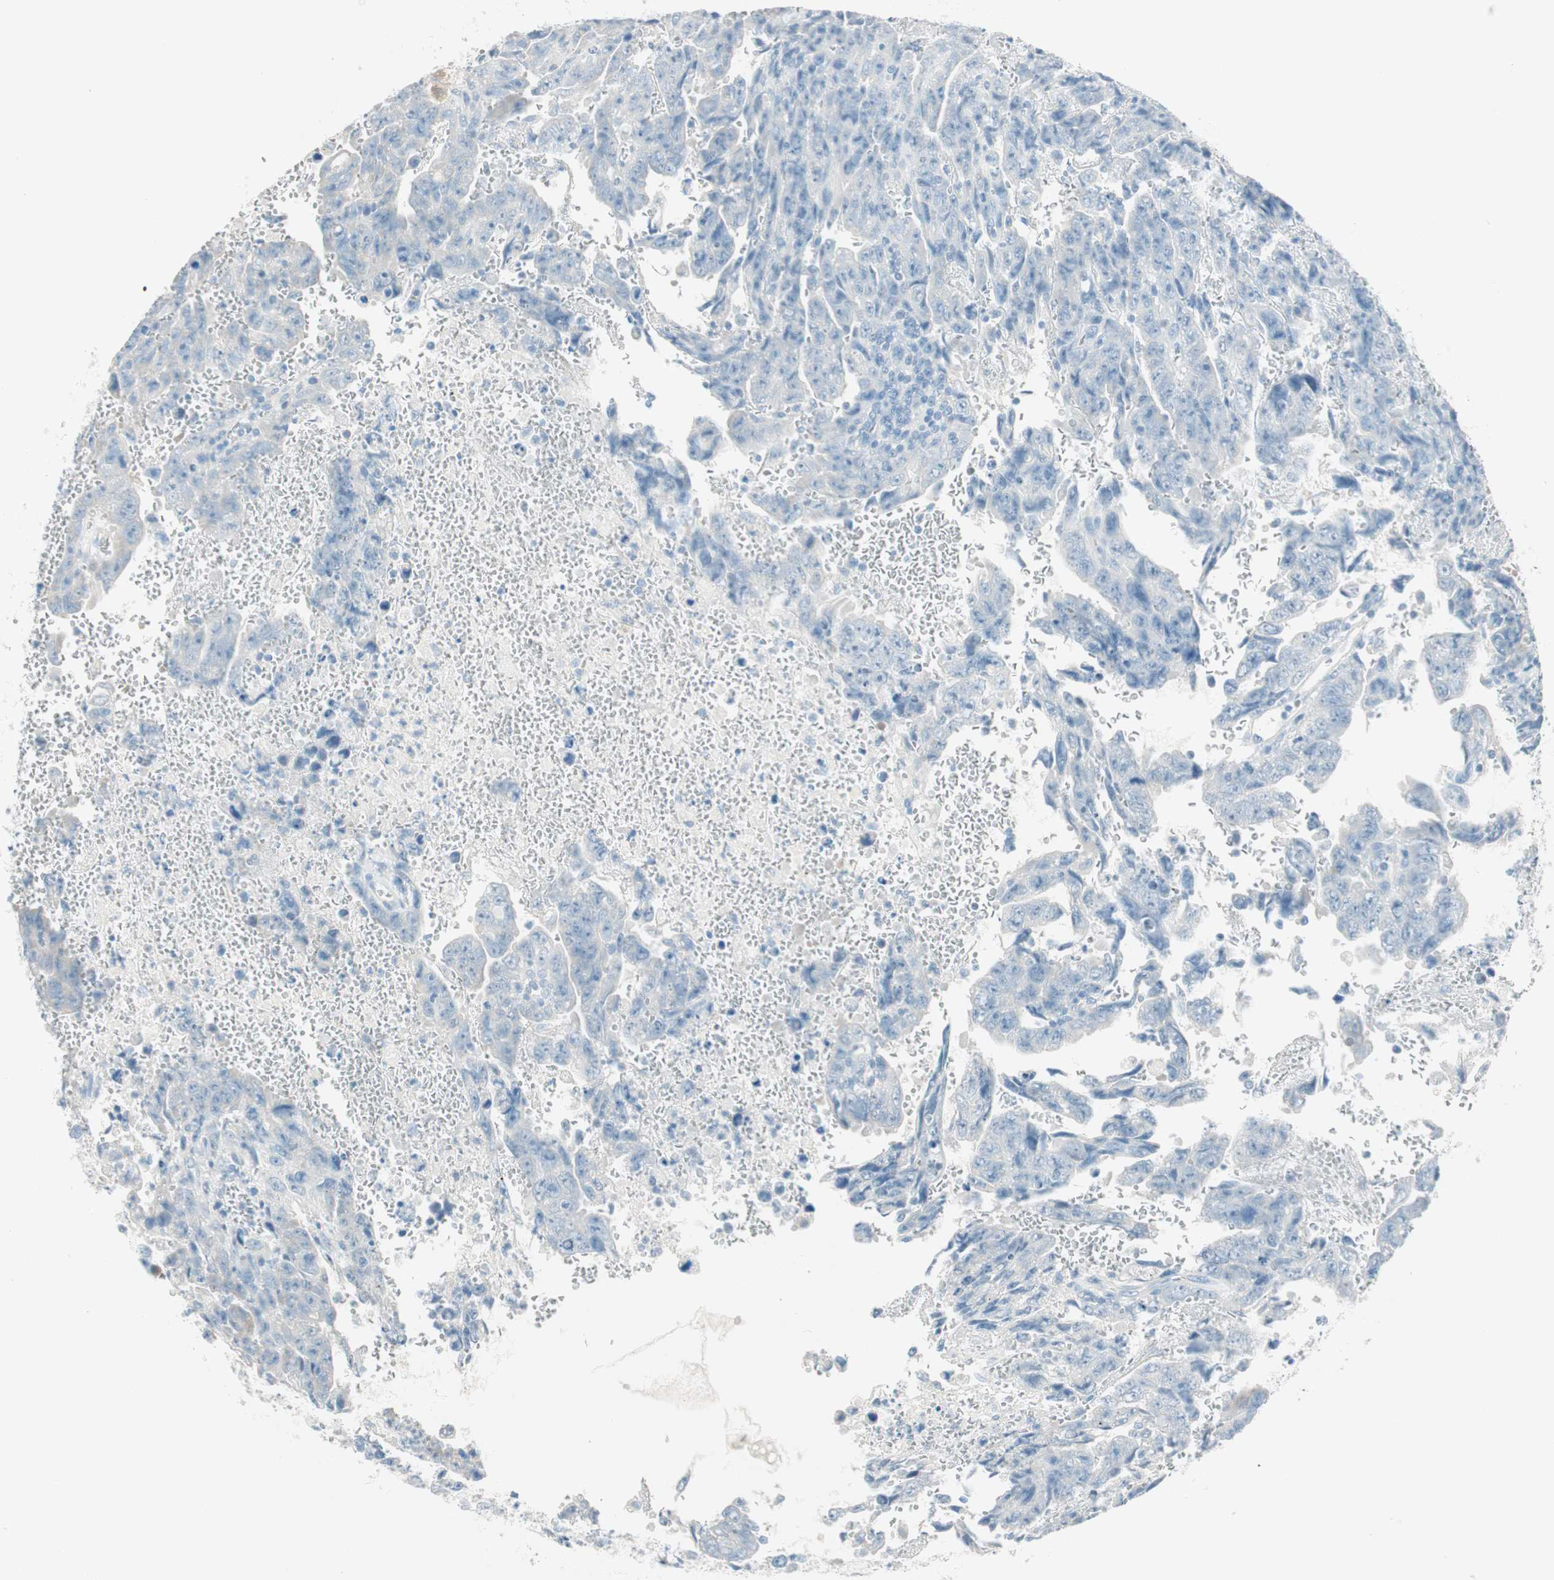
{"staining": {"intensity": "negative", "quantity": "none", "location": "none"}, "tissue": "testis cancer", "cell_type": "Tumor cells", "image_type": "cancer", "snomed": [{"axis": "morphology", "description": "Carcinoma, Embryonal, NOS"}, {"axis": "topography", "description": "Testis"}], "caption": "The histopathology image reveals no significant positivity in tumor cells of embryonal carcinoma (testis).", "gene": "HPGD", "patient": {"sex": "male", "age": 28}}